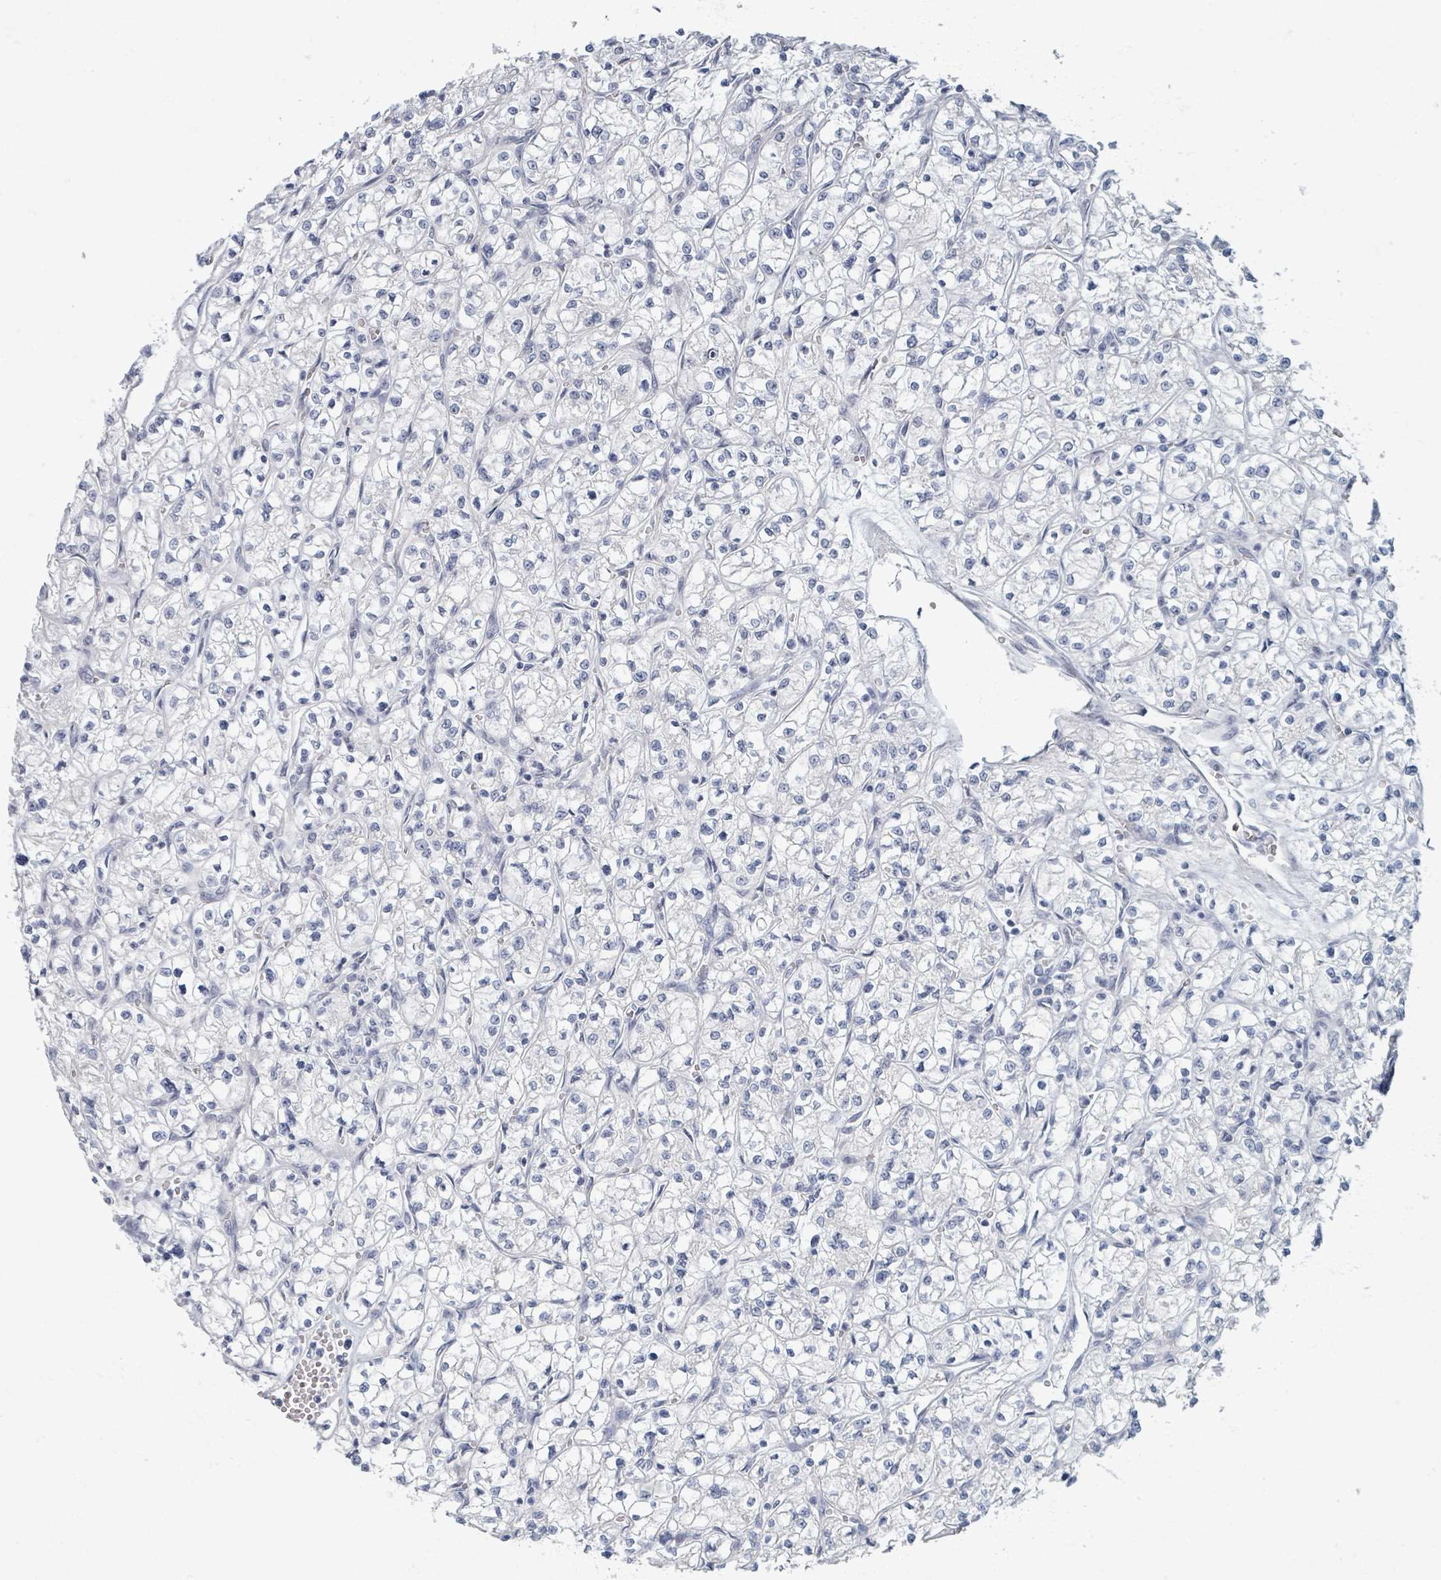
{"staining": {"intensity": "negative", "quantity": "none", "location": "none"}, "tissue": "renal cancer", "cell_type": "Tumor cells", "image_type": "cancer", "snomed": [{"axis": "morphology", "description": "Adenocarcinoma, NOS"}, {"axis": "topography", "description": "Kidney"}], "caption": "Immunohistochemical staining of human renal cancer shows no significant staining in tumor cells.", "gene": "WNT11", "patient": {"sex": "female", "age": 64}}